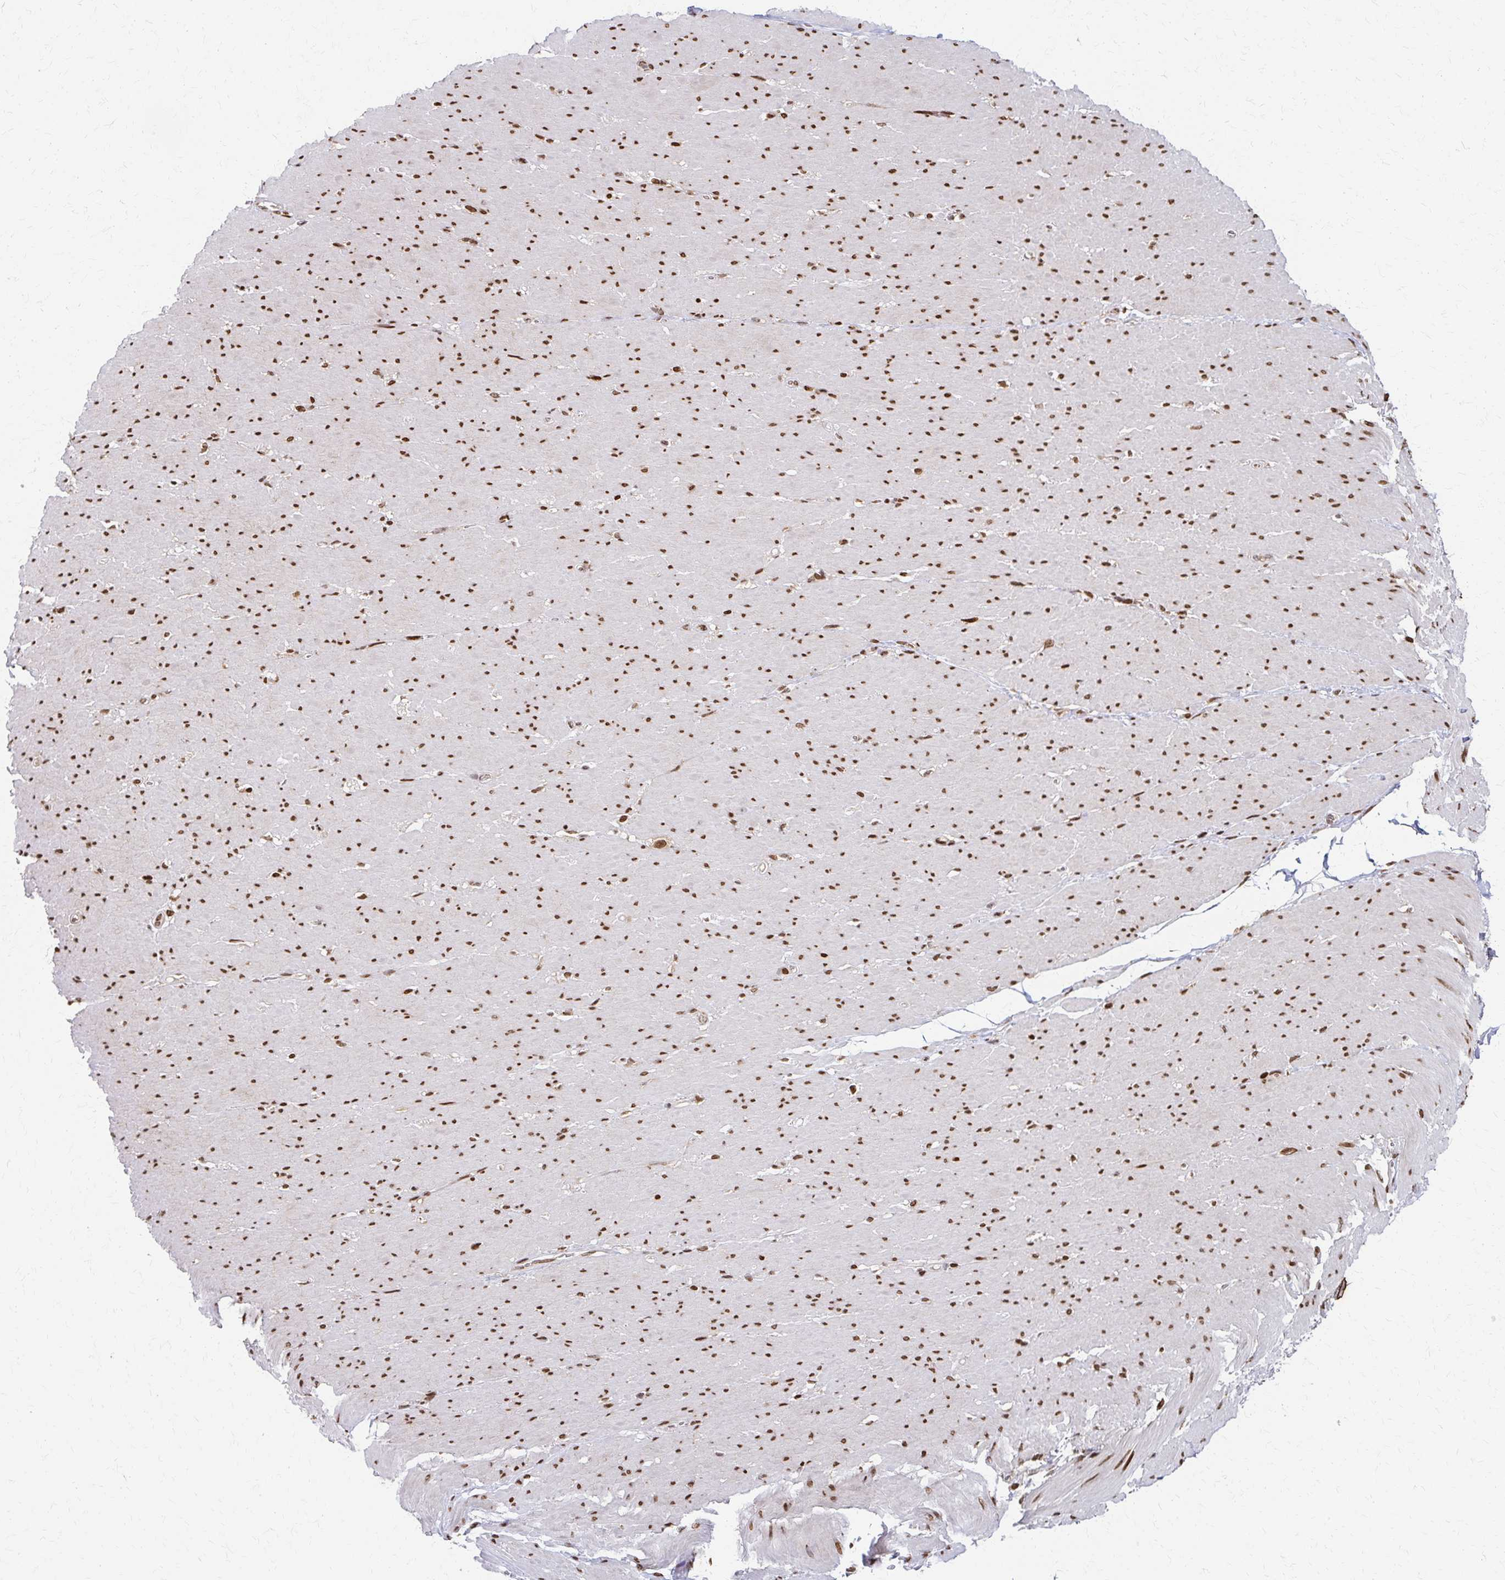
{"staining": {"intensity": "moderate", "quantity": ">75%", "location": "nuclear"}, "tissue": "smooth muscle", "cell_type": "Smooth muscle cells", "image_type": "normal", "snomed": [{"axis": "morphology", "description": "Normal tissue, NOS"}, {"axis": "topography", "description": "Smooth muscle"}, {"axis": "topography", "description": "Rectum"}], "caption": "Immunohistochemistry histopathology image of normal smooth muscle: smooth muscle stained using IHC exhibits medium levels of moderate protein expression localized specifically in the nuclear of smooth muscle cells, appearing as a nuclear brown color.", "gene": "PSMD7", "patient": {"sex": "male", "age": 53}}